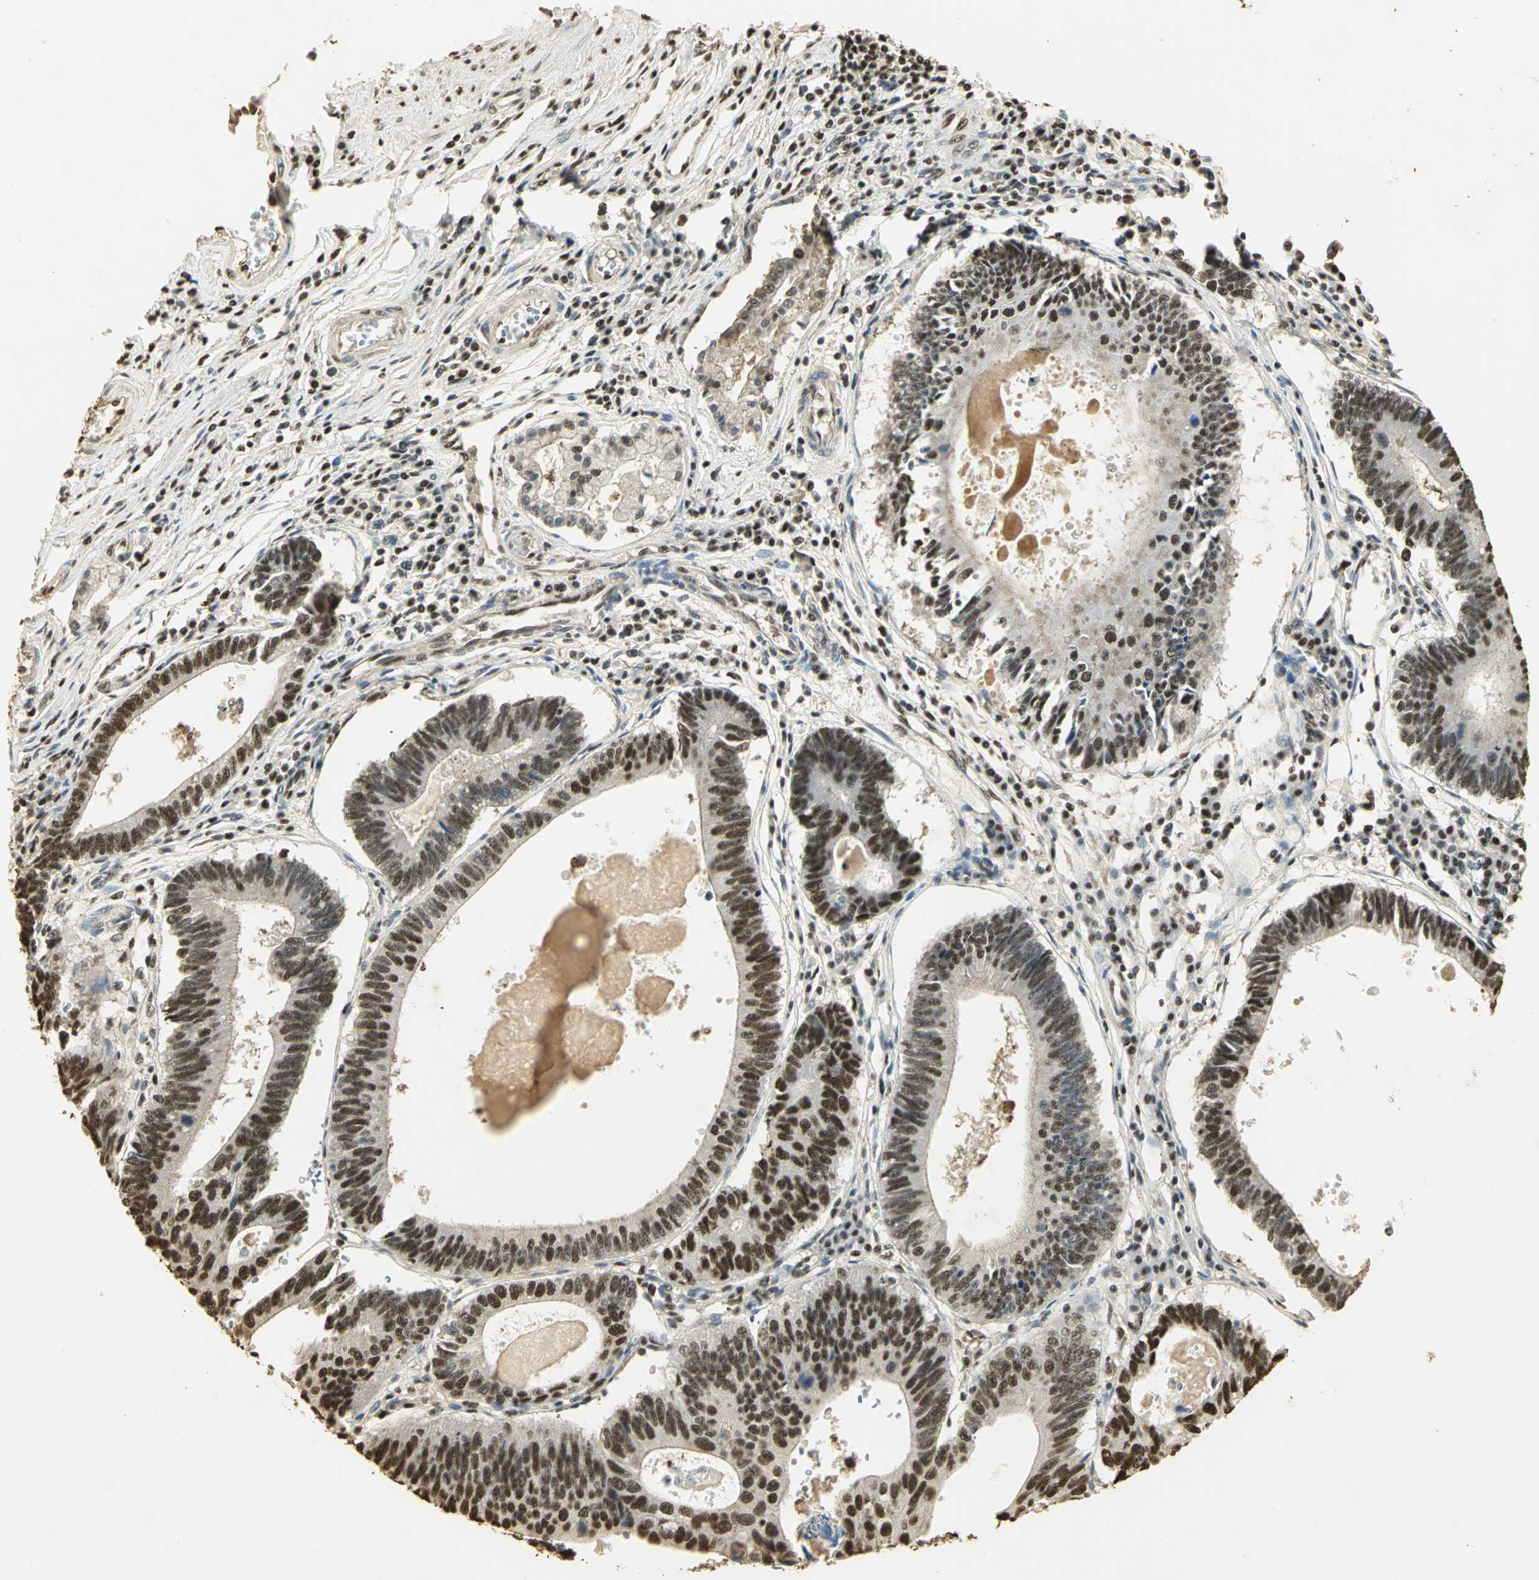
{"staining": {"intensity": "strong", "quantity": ">75%", "location": "nuclear"}, "tissue": "stomach cancer", "cell_type": "Tumor cells", "image_type": "cancer", "snomed": [{"axis": "morphology", "description": "Adenocarcinoma, NOS"}, {"axis": "topography", "description": "Stomach"}], "caption": "Protein expression analysis of human stomach cancer reveals strong nuclear expression in approximately >75% of tumor cells. Using DAB (3,3'-diaminobenzidine) (brown) and hematoxylin (blue) stains, captured at high magnification using brightfield microscopy.", "gene": "SET", "patient": {"sex": "male", "age": 59}}